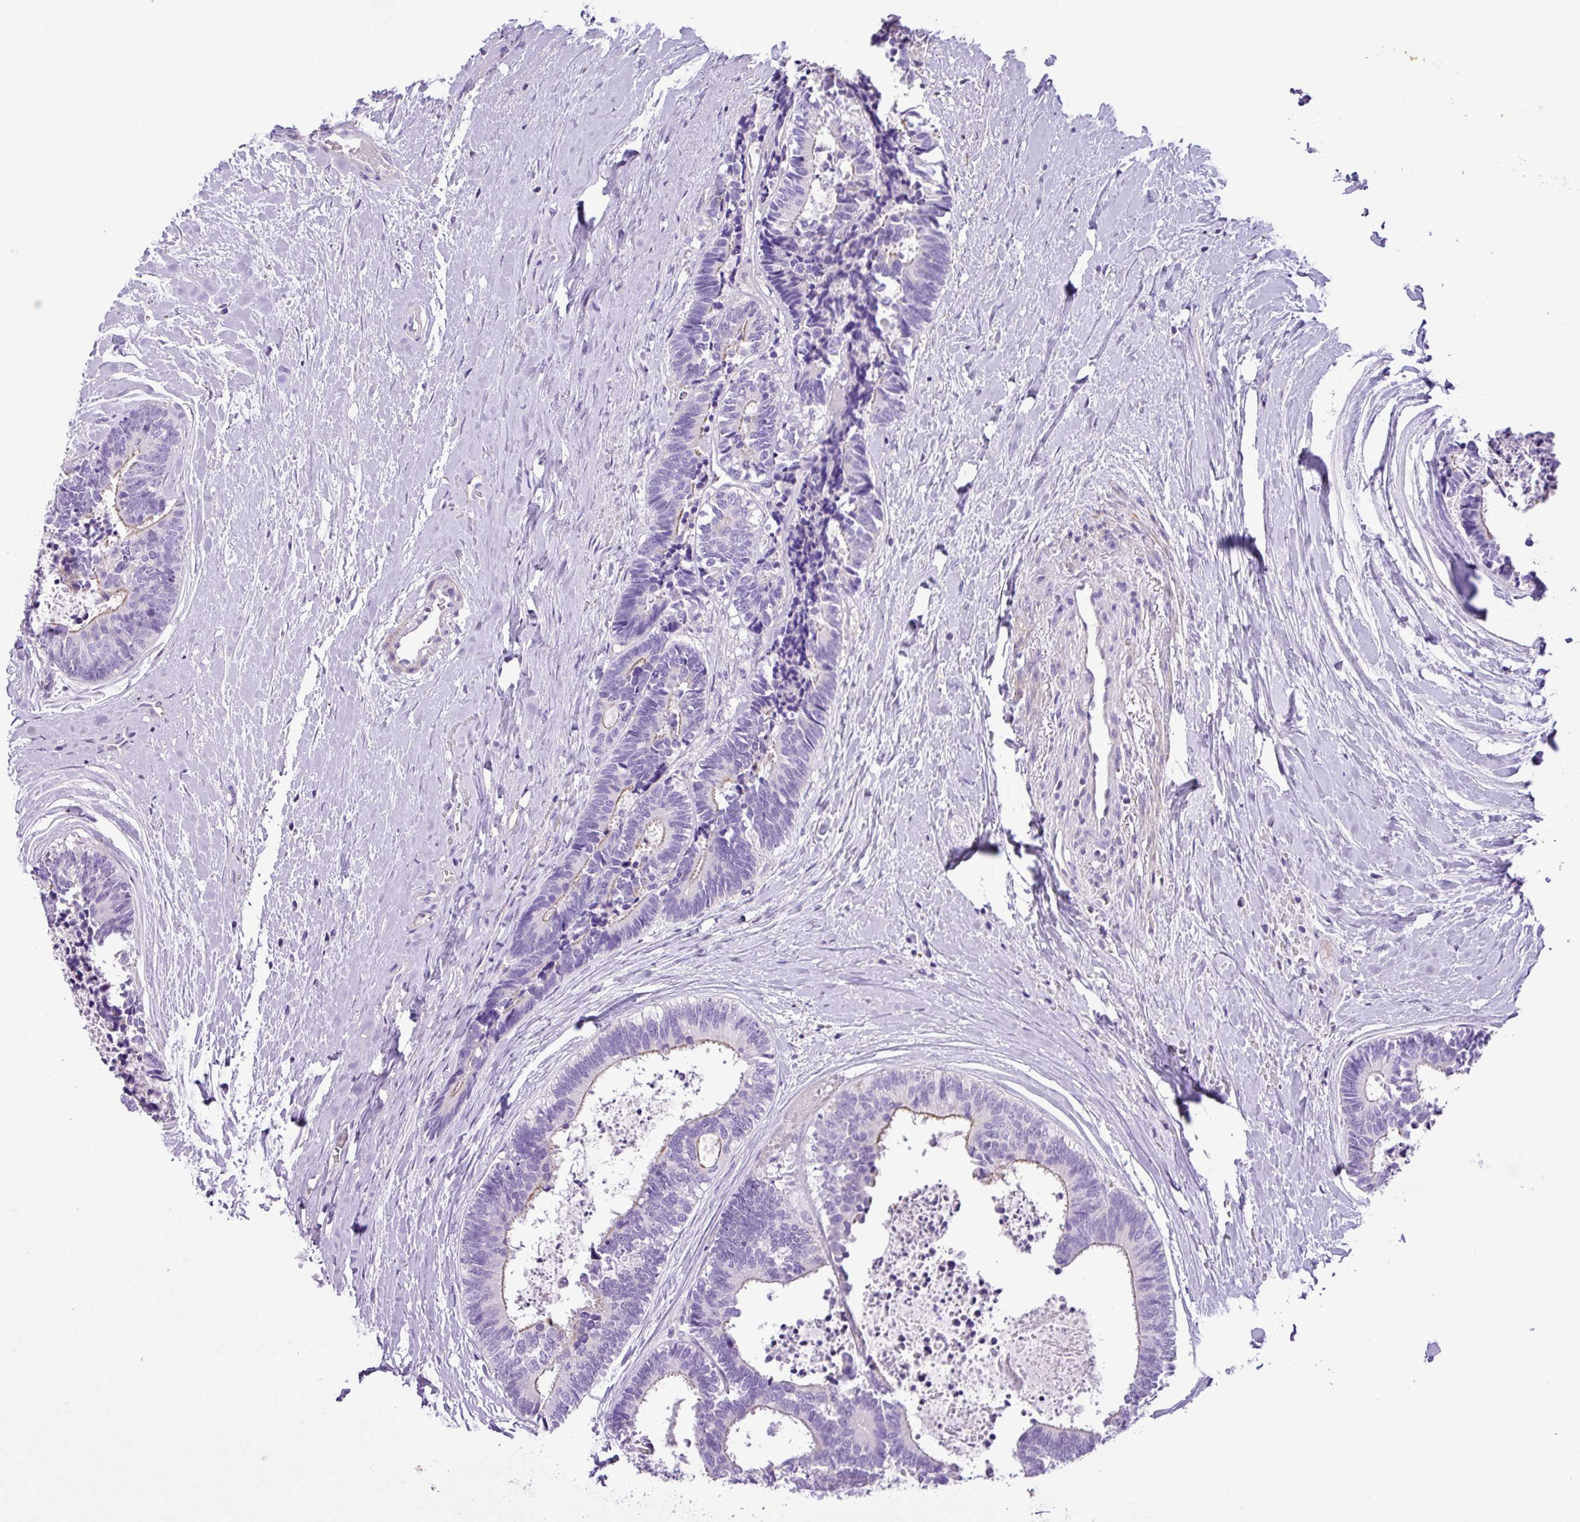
{"staining": {"intensity": "moderate", "quantity": "<25%", "location": "cytoplasmic/membranous"}, "tissue": "colorectal cancer", "cell_type": "Tumor cells", "image_type": "cancer", "snomed": [{"axis": "morphology", "description": "Adenocarcinoma, NOS"}, {"axis": "topography", "description": "Colon"}, {"axis": "topography", "description": "Rectum"}], "caption": "The micrograph shows immunohistochemical staining of colorectal cancer (adenocarcinoma). There is moderate cytoplasmic/membranous staining is seen in about <25% of tumor cells. The staining was performed using DAB to visualize the protein expression in brown, while the nuclei were stained in blue with hematoxylin (Magnification: 20x).", "gene": "ZNF334", "patient": {"sex": "male", "age": 57}}